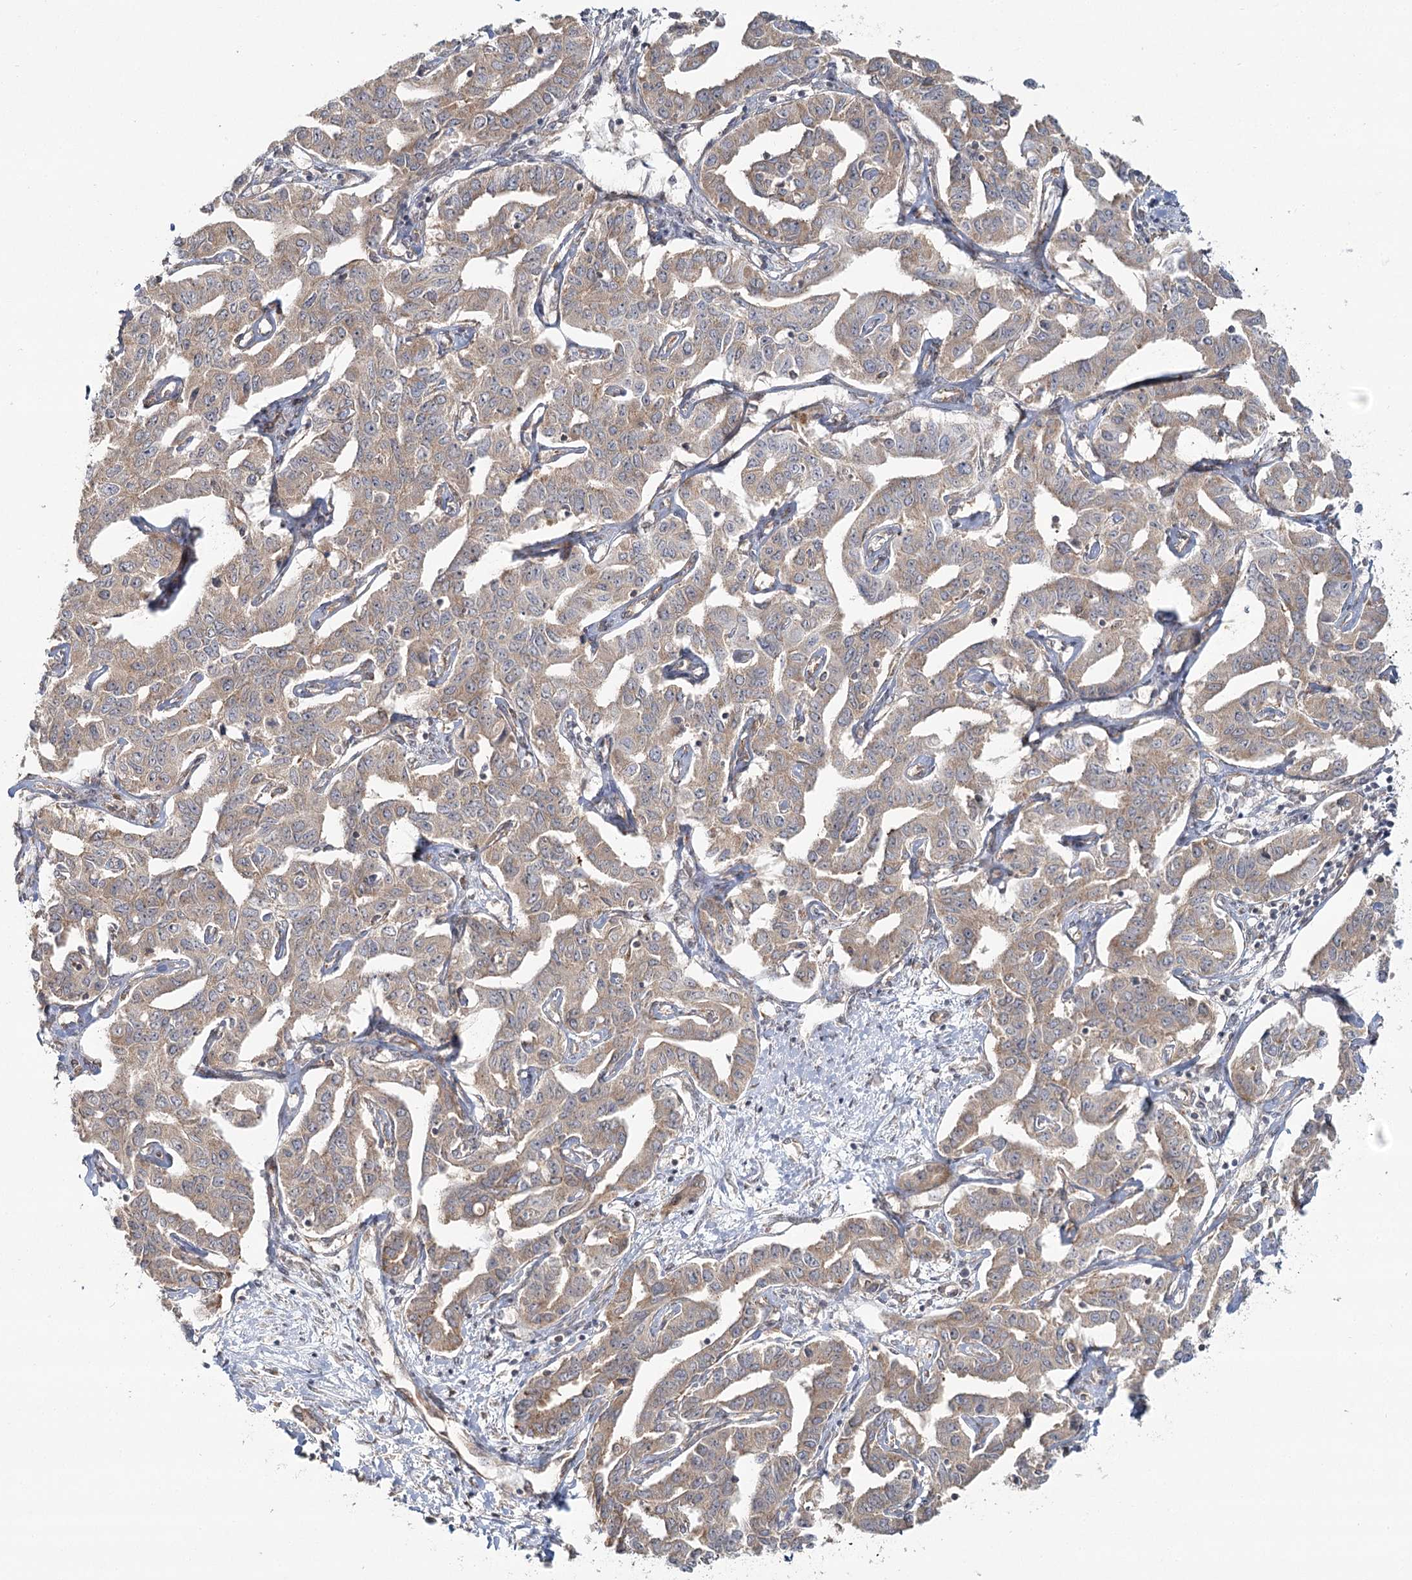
{"staining": {"intensity": "weak", "quantity": ">75%", "location": "cytoplasmic/membranous"}, "tissue": "liver cancer", "cell_type": "Tumor cells", "image_type": "cancer", "snomed": [{"axis": "morphology", "description": "Cholangiocarcinoma"}, {"axis": "topography", "description": "Liver"}], "caption": "A brown stain shows weak cytoplasmic/membranous positivity of a protein in human liver cancer tumor cells.", "gene": "OTUD4", "patient": {"sex": "male", "age": 59}}